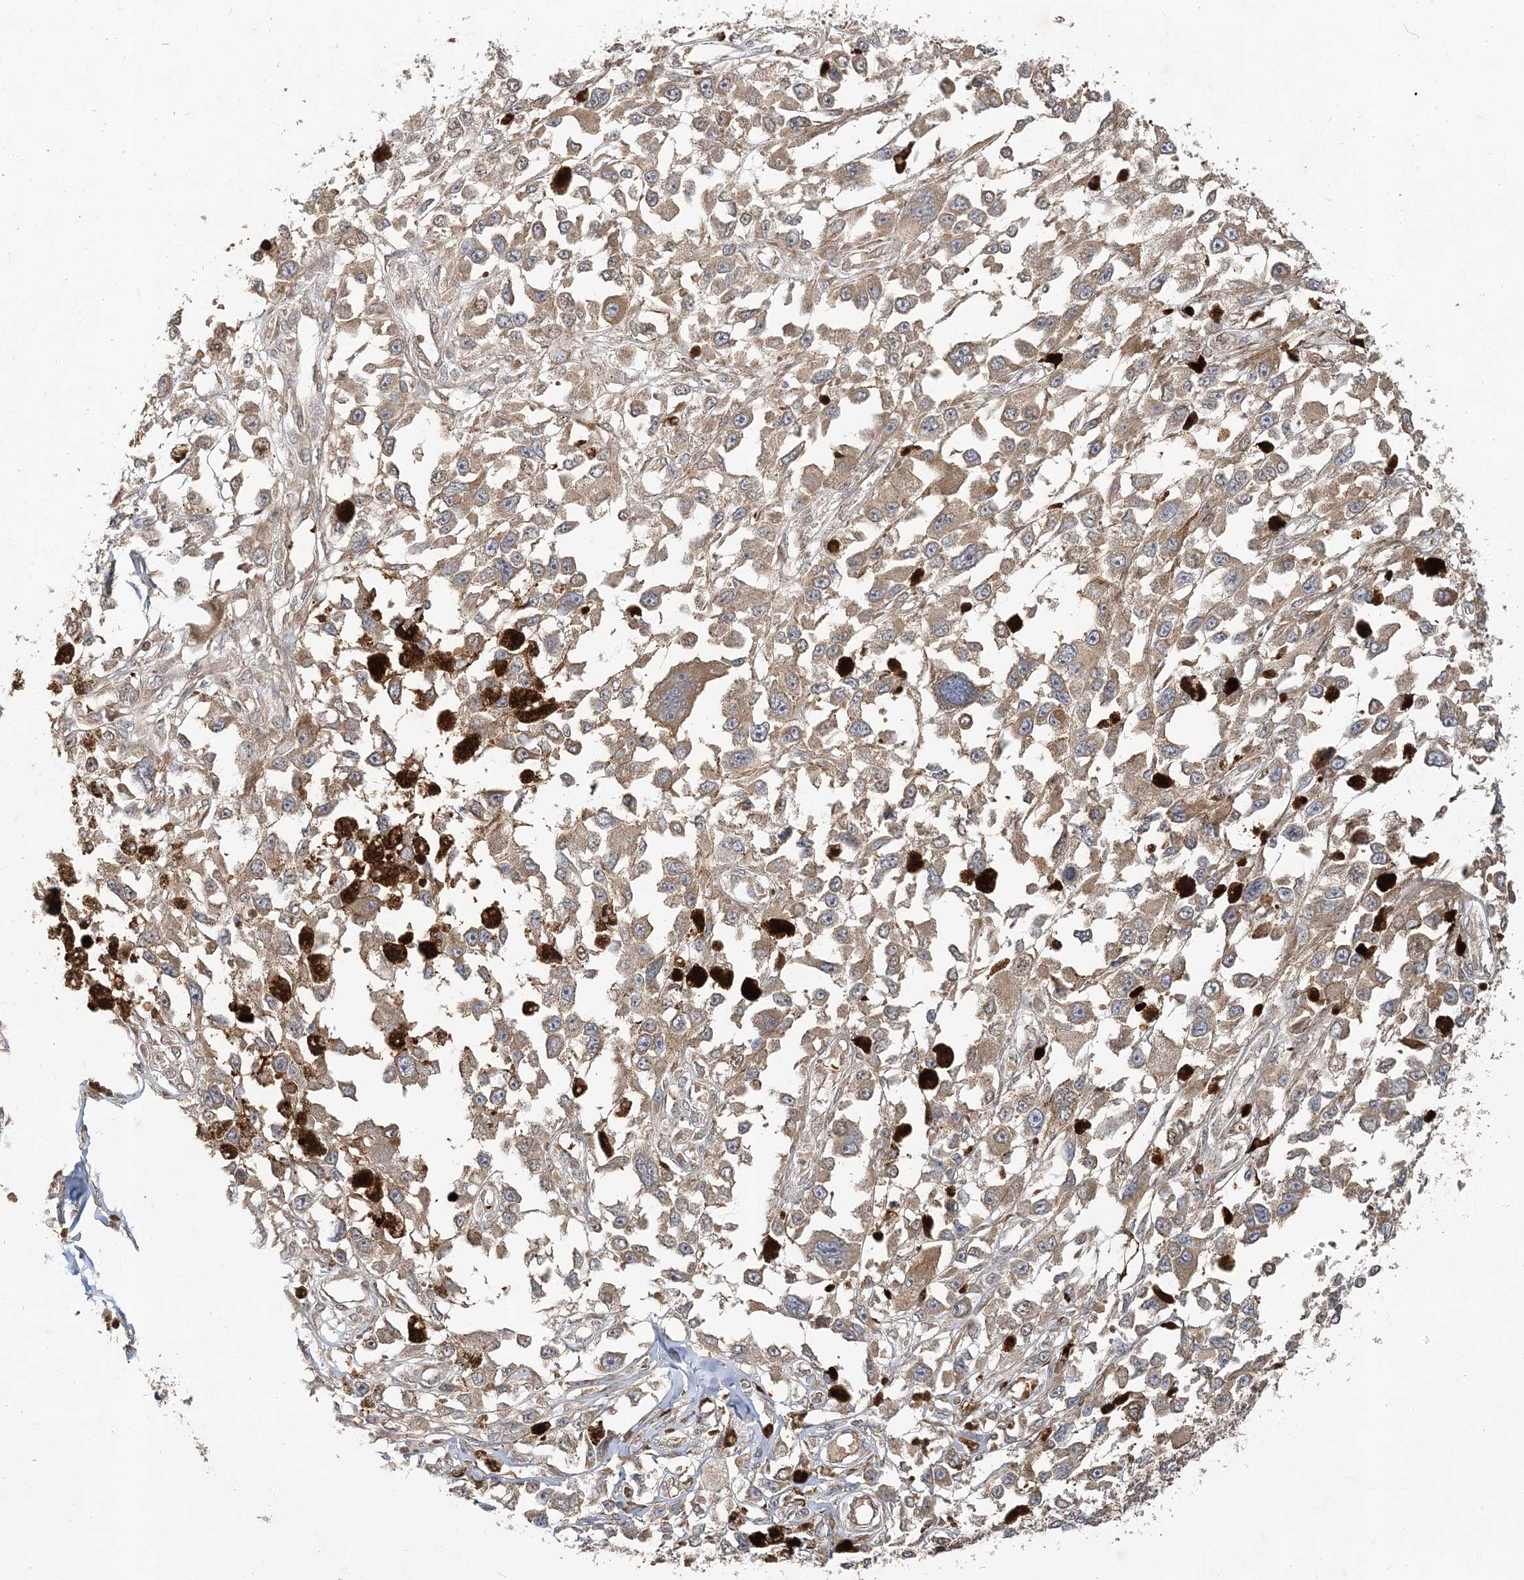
{"staining": {"intensity": "moderate", "quantity": ">75%", "location": "cytoplasmic/membranous"}, "tissue": "melanoma", "cell_type": "Tumor cells", "image_type": "cancer", "snomed": [{"axis": "morphology", "description": "Malignant melanoma, Metastatic site"}, {"axis": "topography", "description": "Lymph node"}], "caption": "Melanoma stained with a brown dye demonstrates moderate cytoplasmic/membranous positive positivity in approximately >75% of tumor cells.", "gene": "RAB14", "patient": {"sex": "male", "age": 59}}